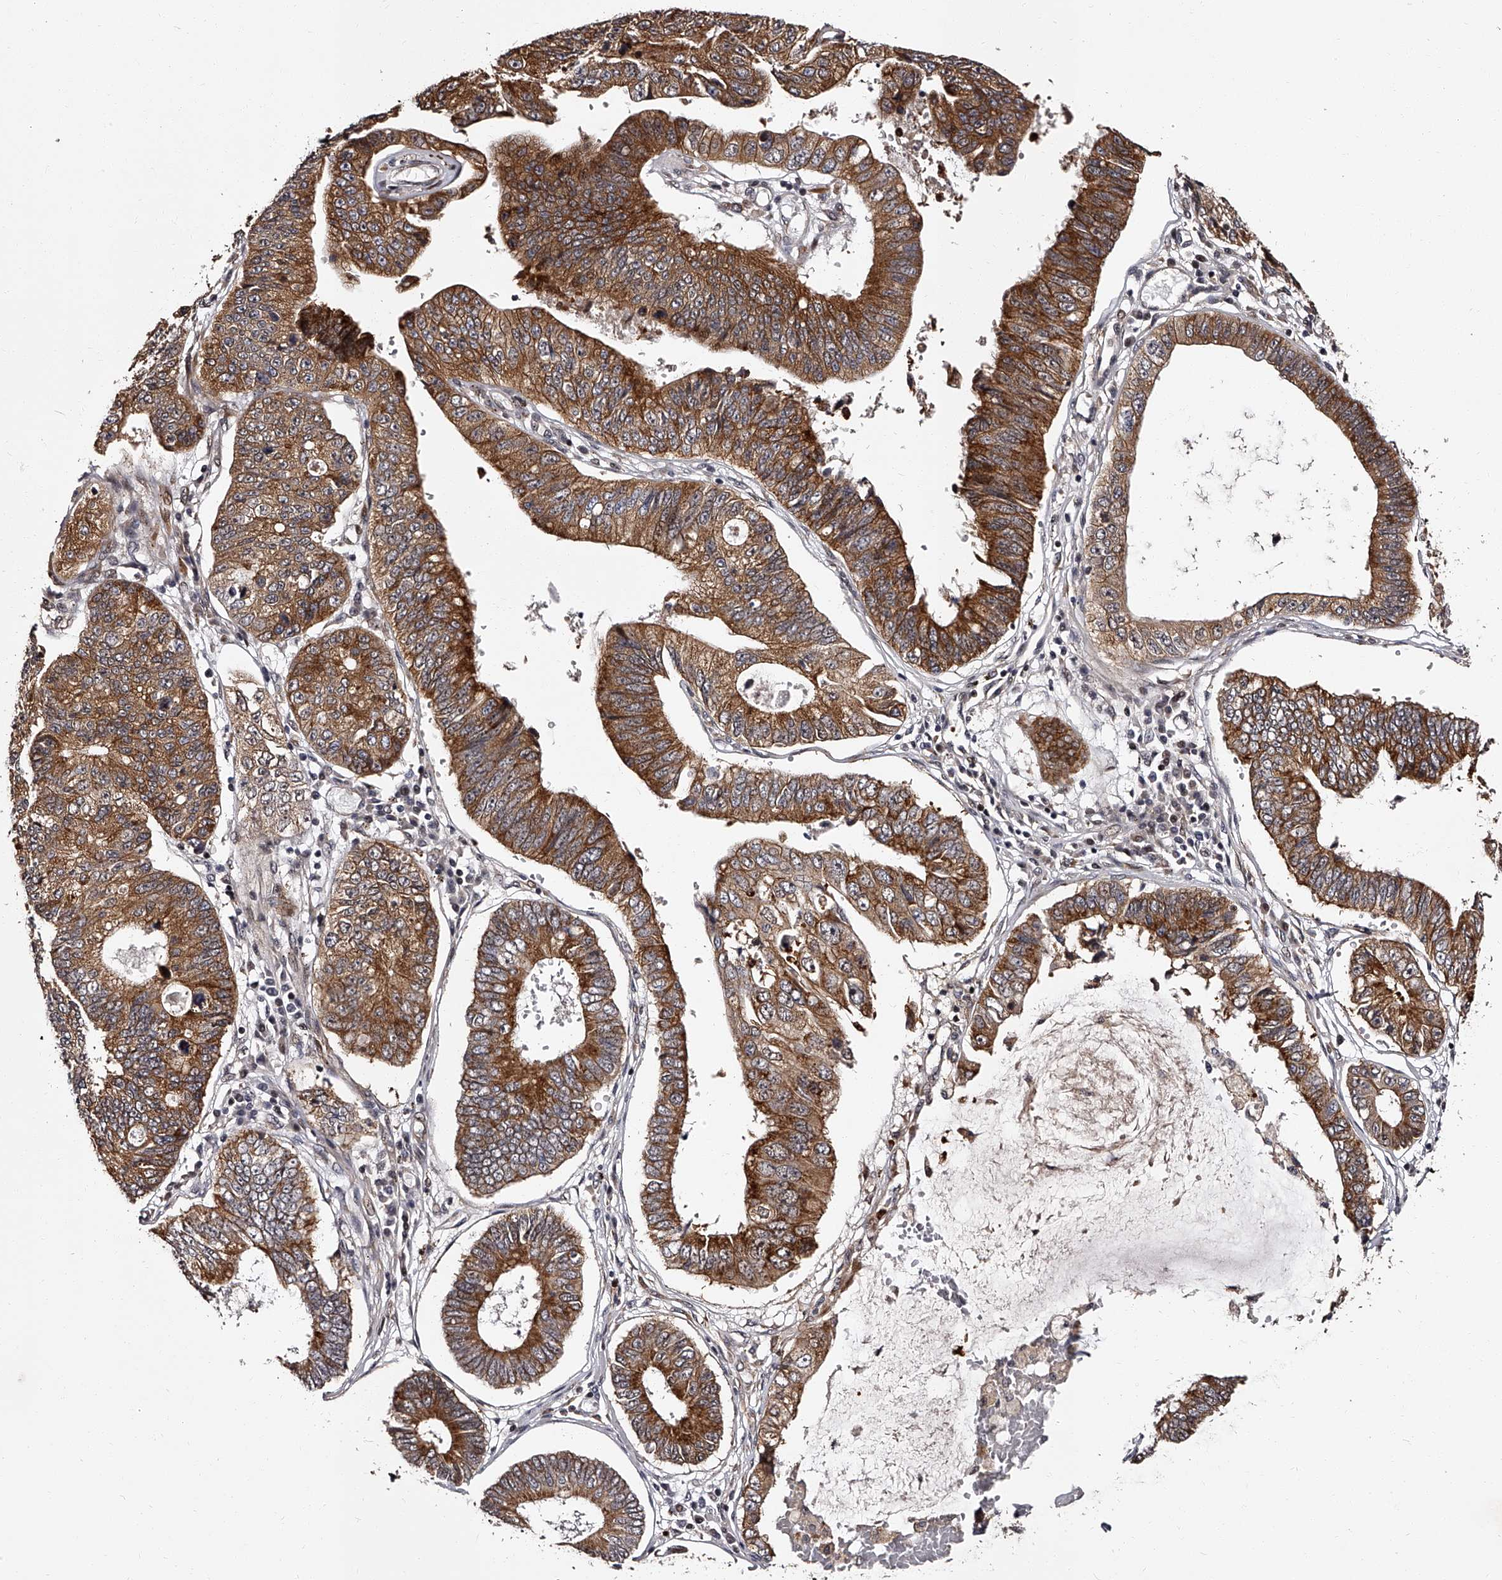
{"staining": {"intensity": "moderate", "quantity": ">75%", "location": "cytoplasmic/membranous"}, "tissue": "stomach cancer", "cell_type": "Tumor cells", "image_type": "cancer", "snomed": [{"axis": "morphology", "description": "Adenocarcinoma, NOS"}, {"axis": "topography", "description": "Stomach"}], "caption": "DAB (3,3'-diaminobenzidine) immunohistochemical staining of stomach cancer (adenocarcinoma) shows moderate cytoplasmic/membranous protein expression in about >75% of tumor cells. The staining was performed using DAB to visualize the protein expression in brown, while the nuclei were stained in blue with hematoxylin (Magnification: 20x).", "gene": "RSC1A1", "patient": {"sex": "male", "age": 59}}